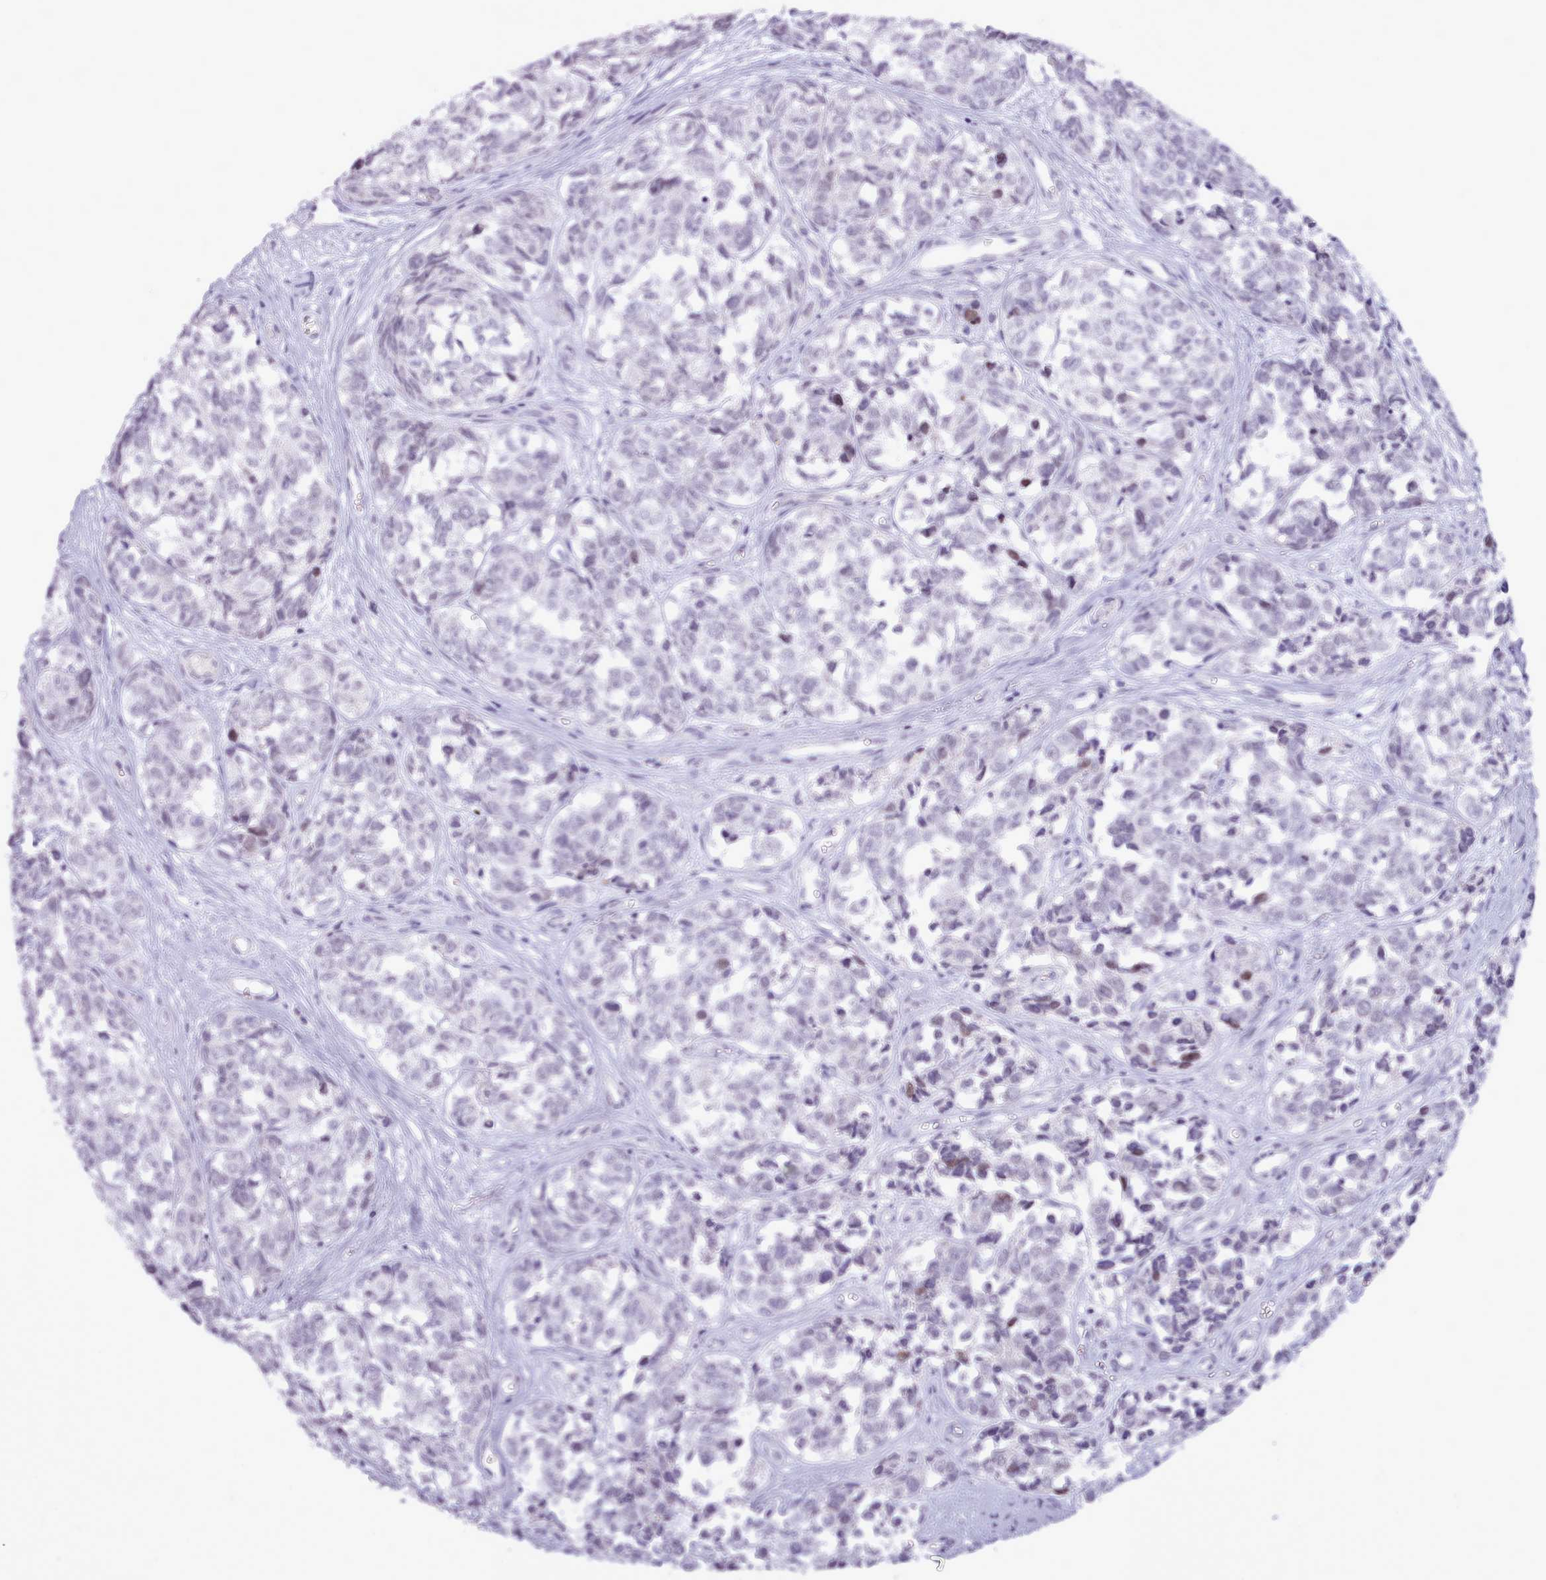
{"staining": {"intensity": "negative", "quantity": "none", "location": "none"}, "tissue": "melanoma", "cell_type": "Tumor cells", "image_type": "cancer", "snomed": [{"axis": "morphology", "description": "Normal tissue, NOS"}, {"axis": "morphology", "description": "Malignant melanoma, NOS"}, {"axis": "topography", "description": "Skin"}], "caption": "Melanoma was stained to show a protein in brown. There is no significant staining in tumor cells. (DAB immunohistochemistry (IHC) with hematoxylin counter stain).", "gene": "BDKRB2", "patient": {"sex": "female", "age": 64}}